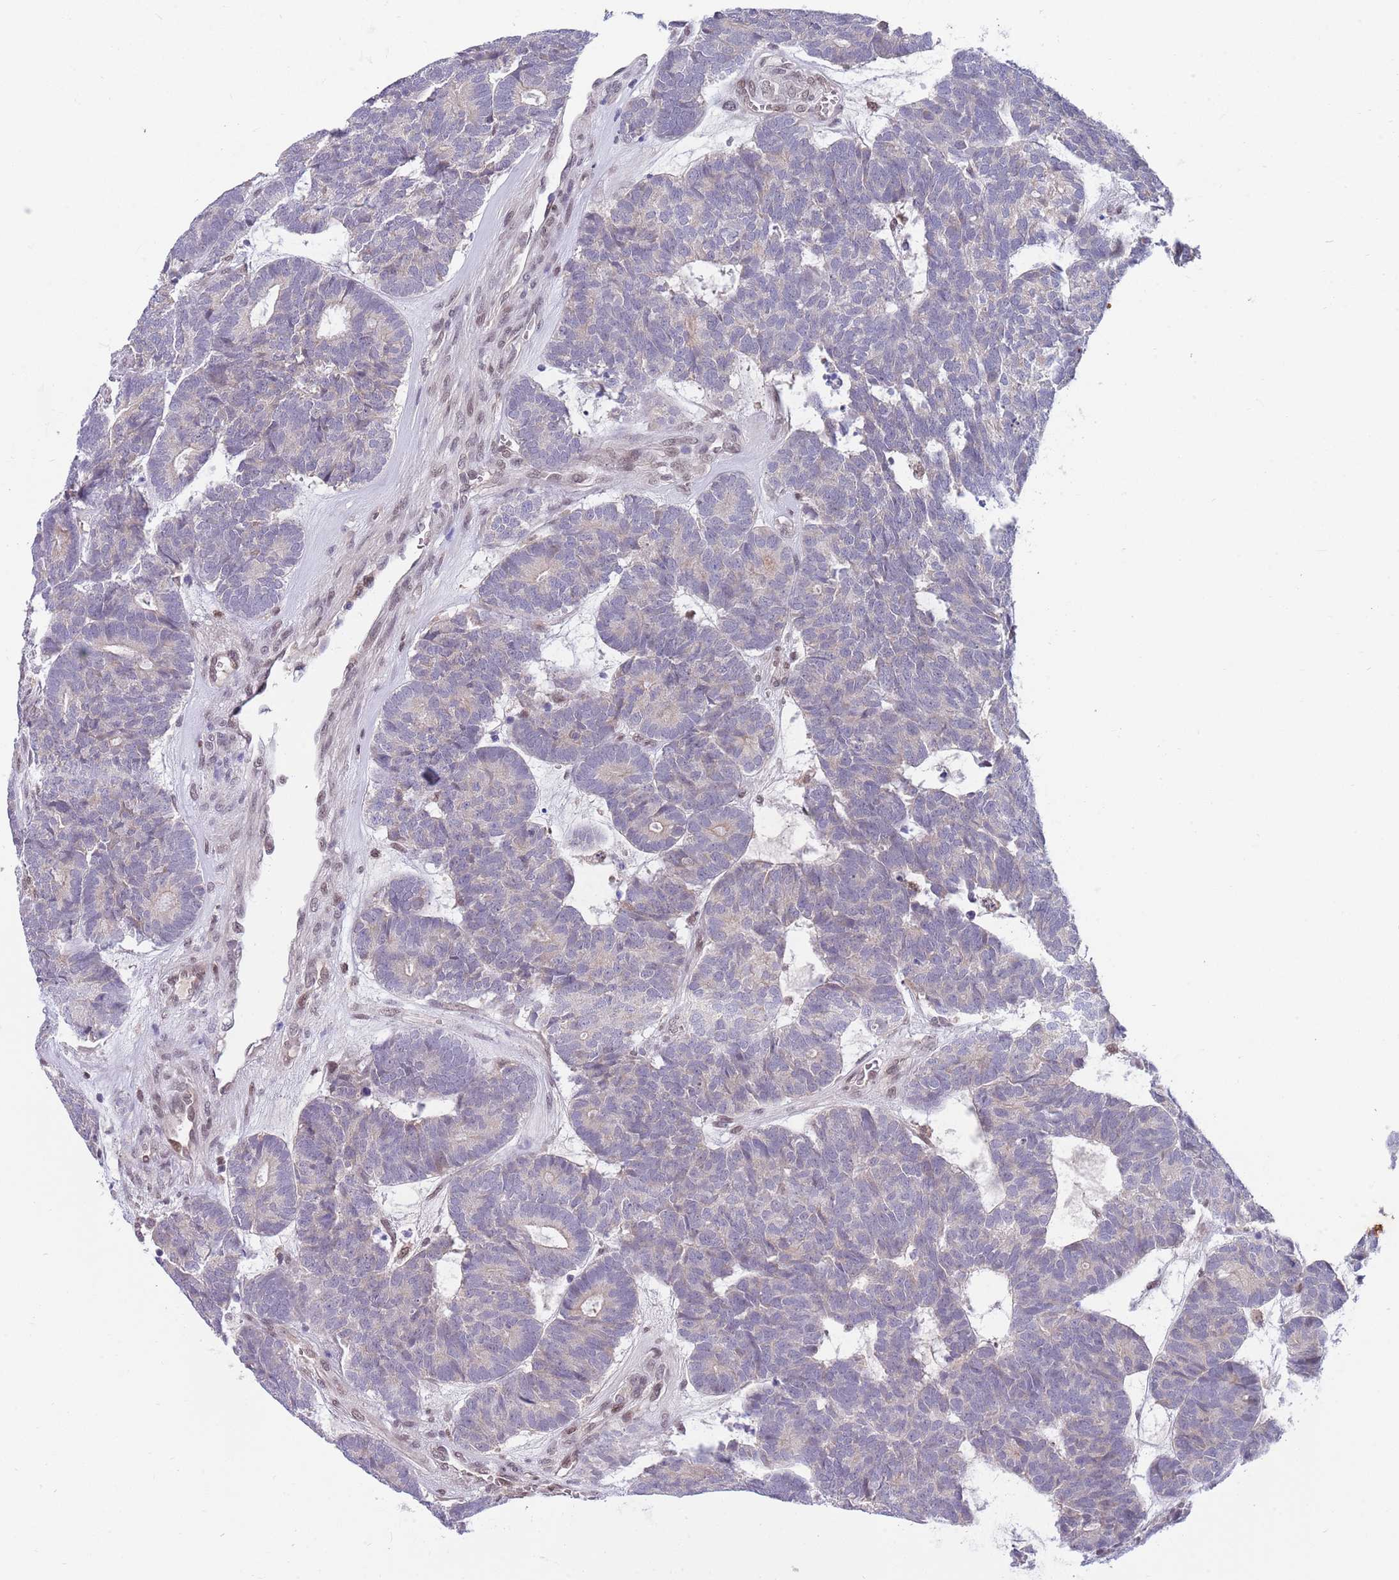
{"staining": {"intensity": "negative", "quantity": "none", "location": "none"}, "tissue": "head and neck cancer", "cell_type": "Tumor cells", "image_type": "cancer", "snomed": [{"axis": "morphology", "description": "Adenocarcinoma, NOS"}, {"axis": "topography", "description": "Head-Neck"}], "caption": "Tumor cells are negative for brown protein staining in head and neck adenocarcinoma.", "gene": "NLRP6", "patient": {"sex": "female", "age": 81}}